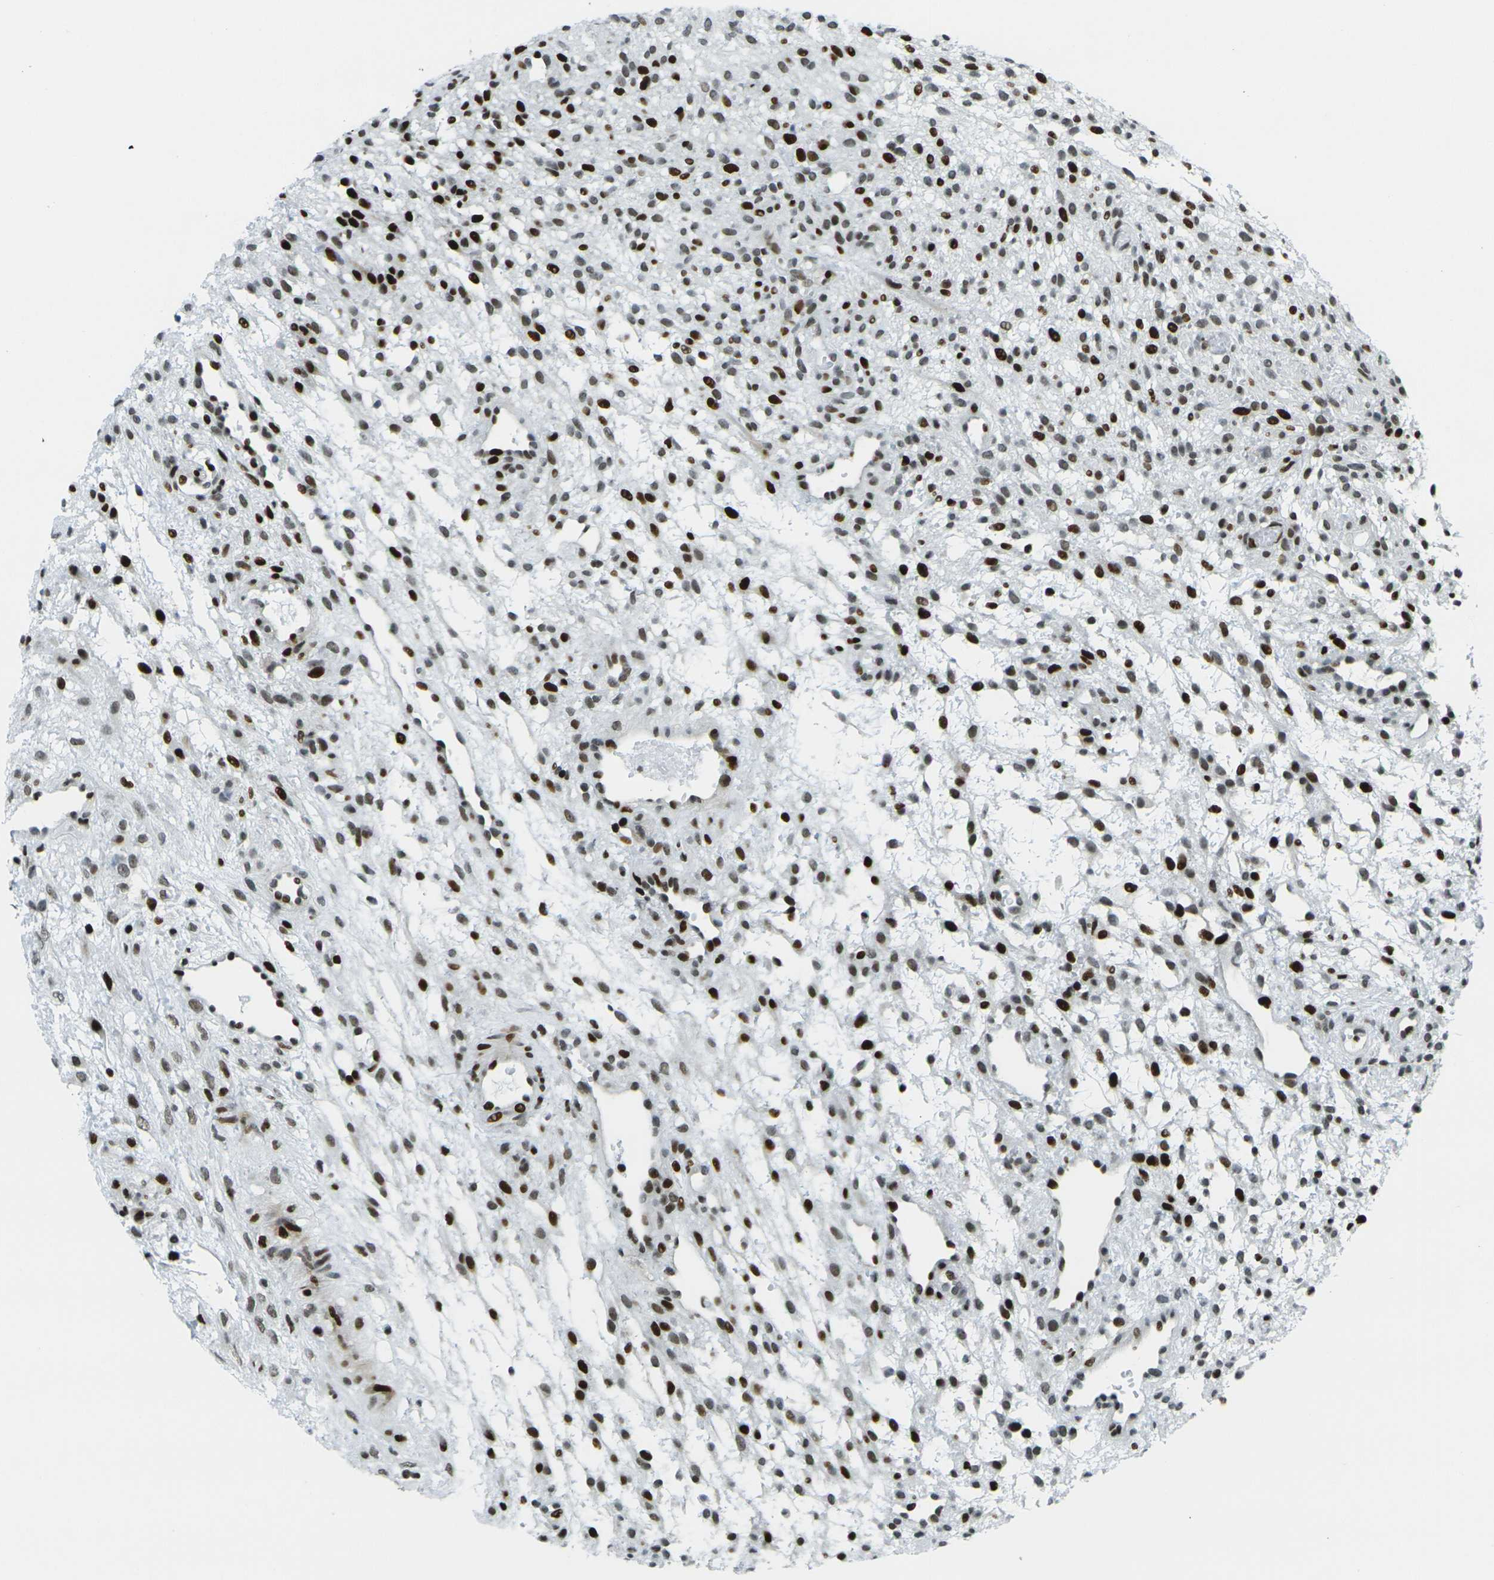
{"staining": {"intensity": "strong", "quantity": ">75%", "location": "nuclear"}, "tissue": "ovary", "cell_type": "Ovarian stroma cells", "image_type": "normal", "snomed": [{"axis": "morphology", "description": "Normal tissue, NOS"}, {"axis": "morphology", "description": "Cyst, NOS"}, {"axis": "topography", "description": "Ovary"}], "caption": "Ovary stained with DAB immunohistochemistry (IHC) exhibits high levels of strong nuclear positivity in about >75% of ovarian stroma cells.", "gene": "H3", "patient": {"sex": "female", "age": 18}}